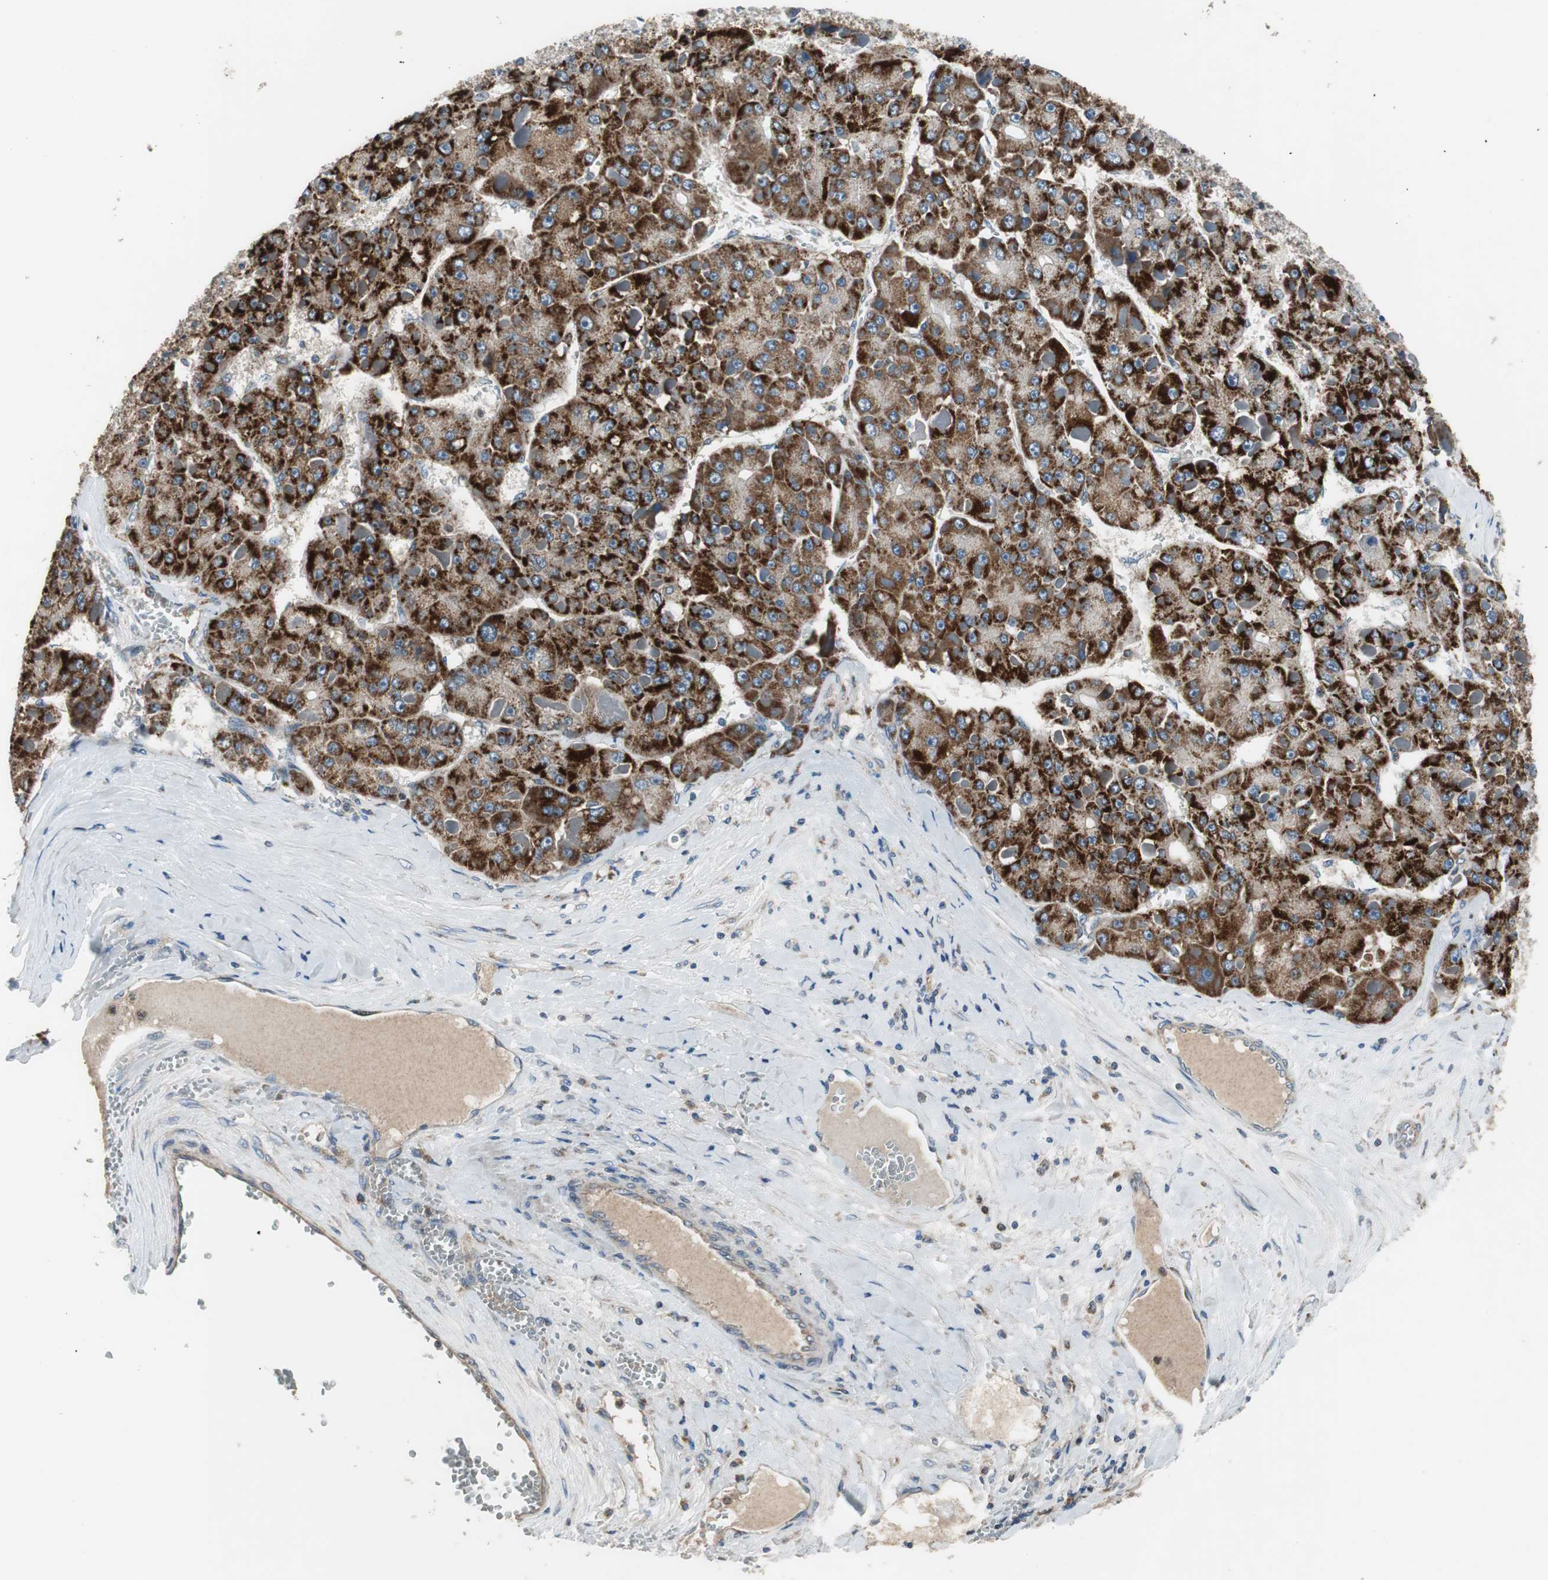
{"staining": {"intensity": "strong", "quantity": ">75%", "location": "cytoplasmic/membranous"}, "tissue": "liver cancer", "cell_type": "Tumor cells", "image_type": "cancer", "snomed": [{"axis": "morphology", "description": "Carcinoma, Hepatocellular, NOS"}, {"axis": "topography", "description": "Liver"}], "caption": "Immunohistochemistry (IHC) (DAB) staining of human liver hepatocellular carcinoma shows strong cytoplasmic/membranous protein positivity in about >75% of tumor cells.", "gene": "PI4KB", "patient": {"sex": "female", "age": 73}}